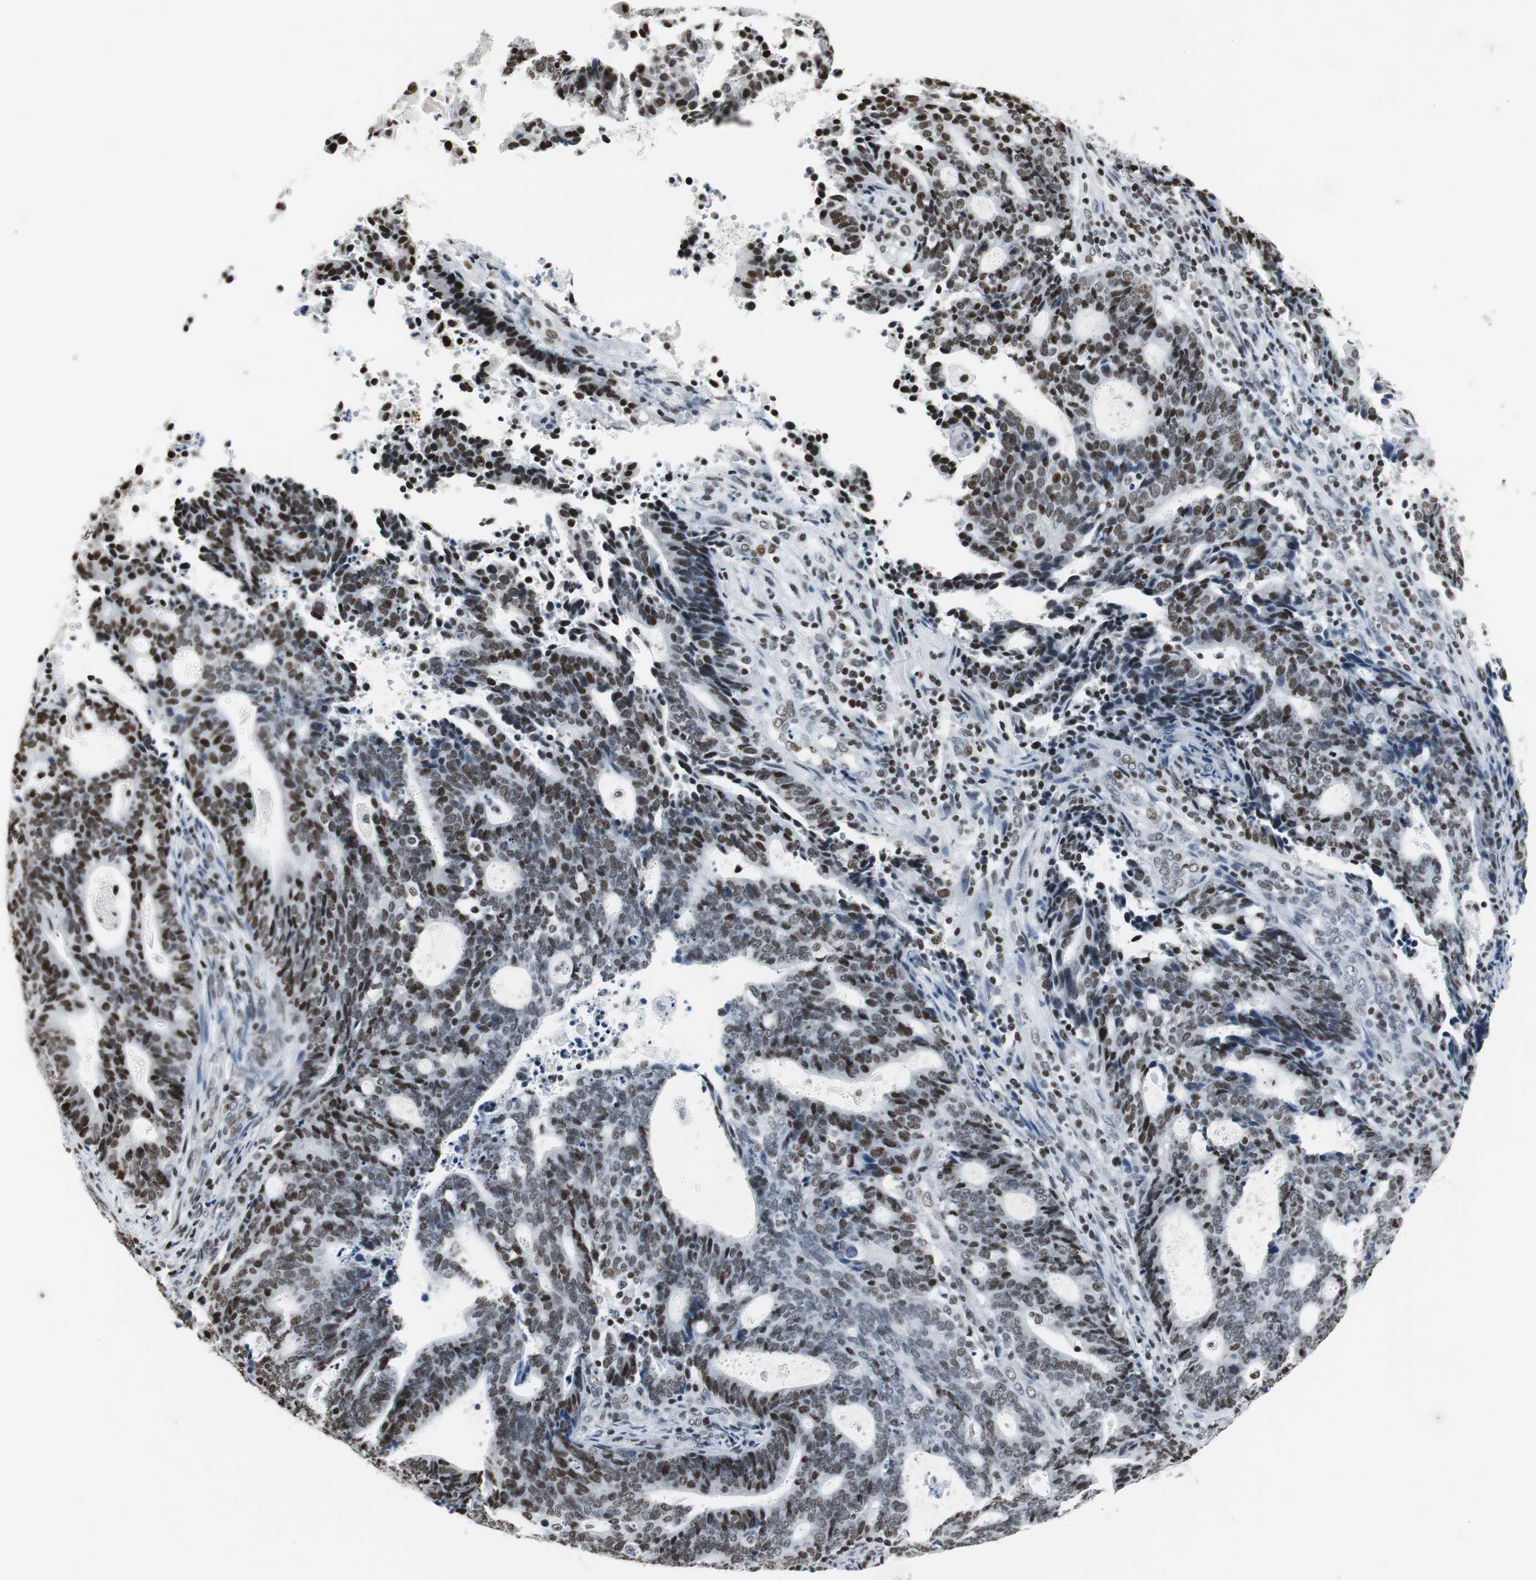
{"staining": {"intensity": "weak", "quantity": ">75%", "location": "nuclear"}, "tissue": "endometrial cancer", "cell_type": "Tumor cells", "image_type": "cancer", "snomed": [{"axis": "morphology", "description": "Adenocarcinoma, NOS"}, {"axis": "topography", "description": "Uterus"}], "caption": "Endometrial cancer stained for a protein displays weak nuclear positivity in tumor cells. The staining was performed using DAB, with brown indicating positive protein expression. Nuclei are stained blue with hematoxylin.", "gene": "RBBP4", "patient": {"sex": "female", "age": 83}}